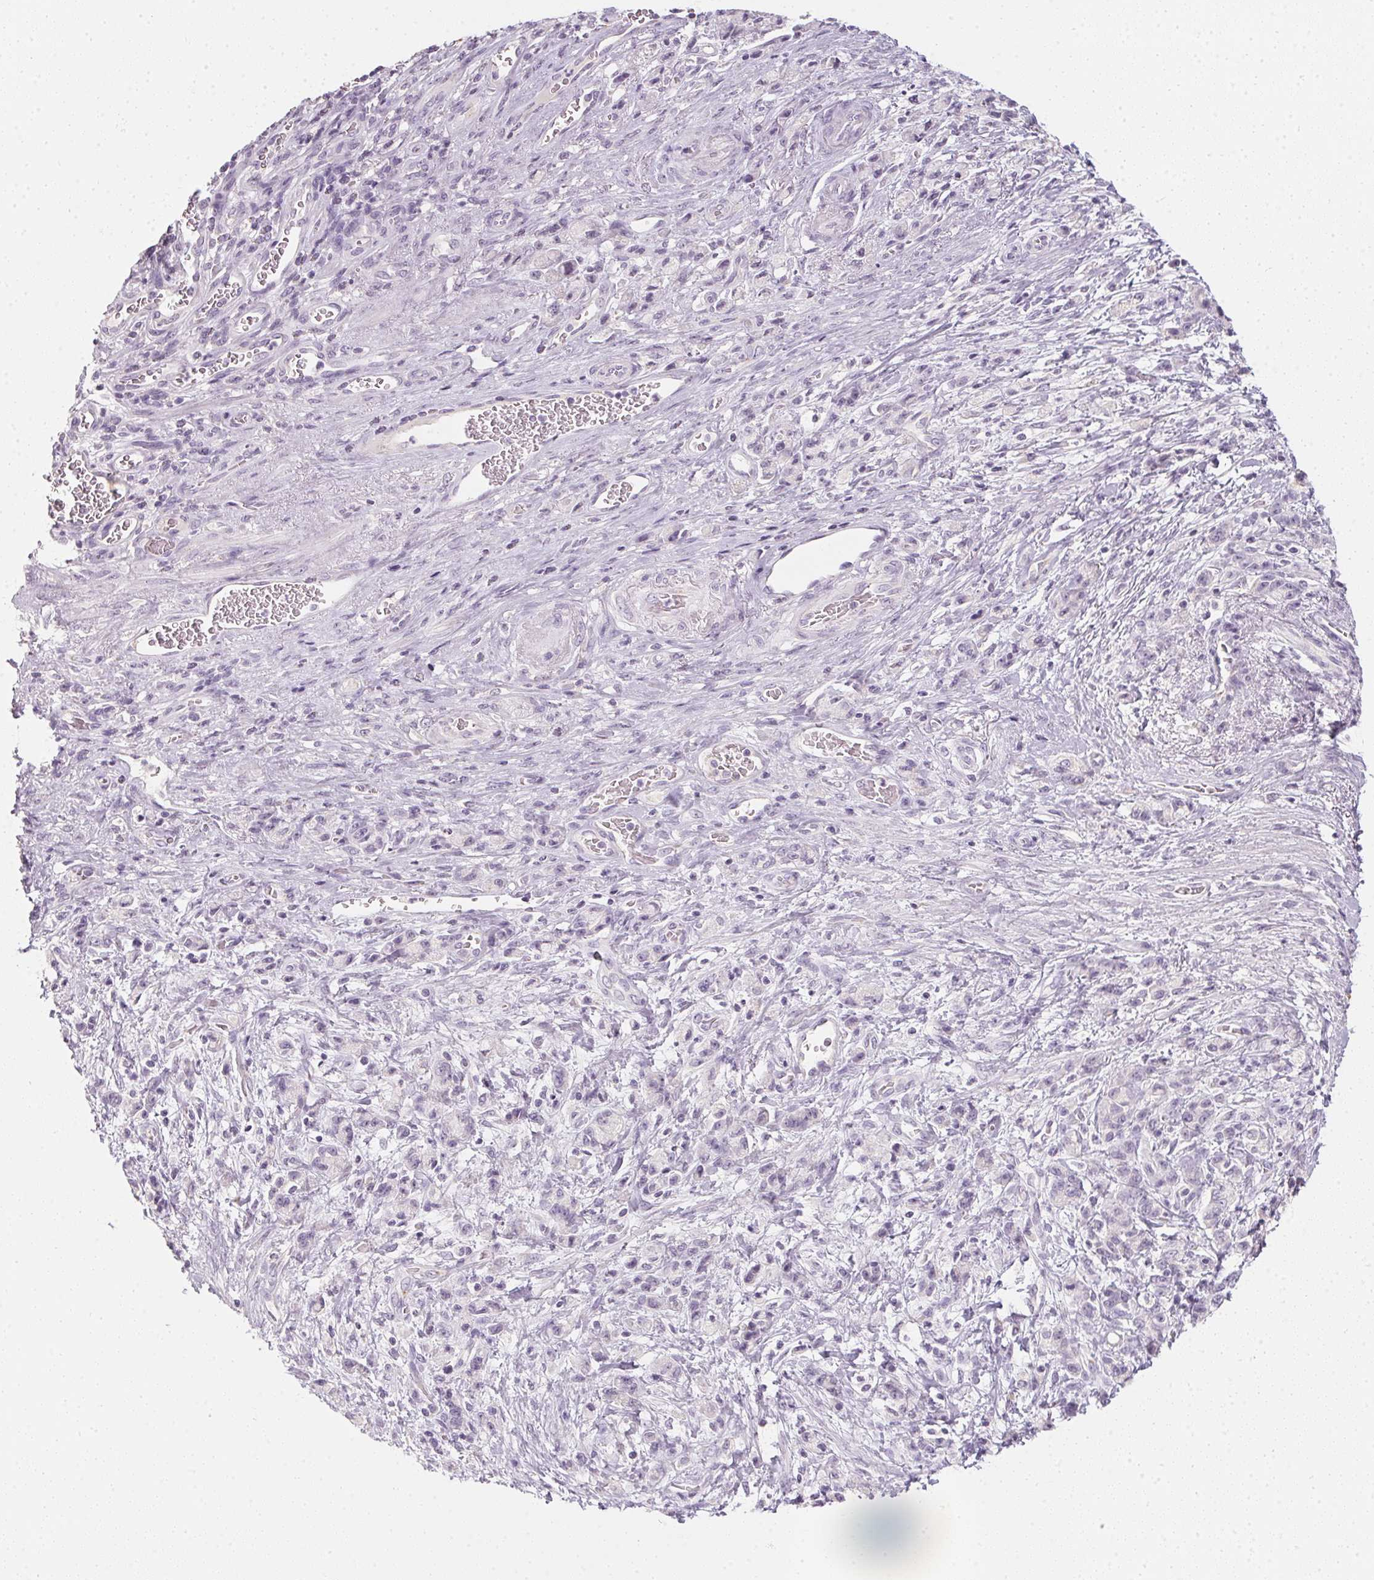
{"staining": {"intensity": "negative", "quantity": "none", "location": "none"}, "tissue": "stomach cancer", "cell_type": "Tumor cells", "image_type": "cancer", "snomed": [{"axis": "morphology", "description": "Adenocarcinoma, NOS"}, {"axis": "topography", "description": "Stomach"}], "caption": "High magnification brightfield microscopy of adenocarcinoma (stomach) stained with DAB (3,3'-diaminobenzidine) (brown) and counterstained with hematoxylin (blue): tumor cells show no significant staining.", "gene": "TMEM72", "patient": {"sex": "male", "age": 77}}